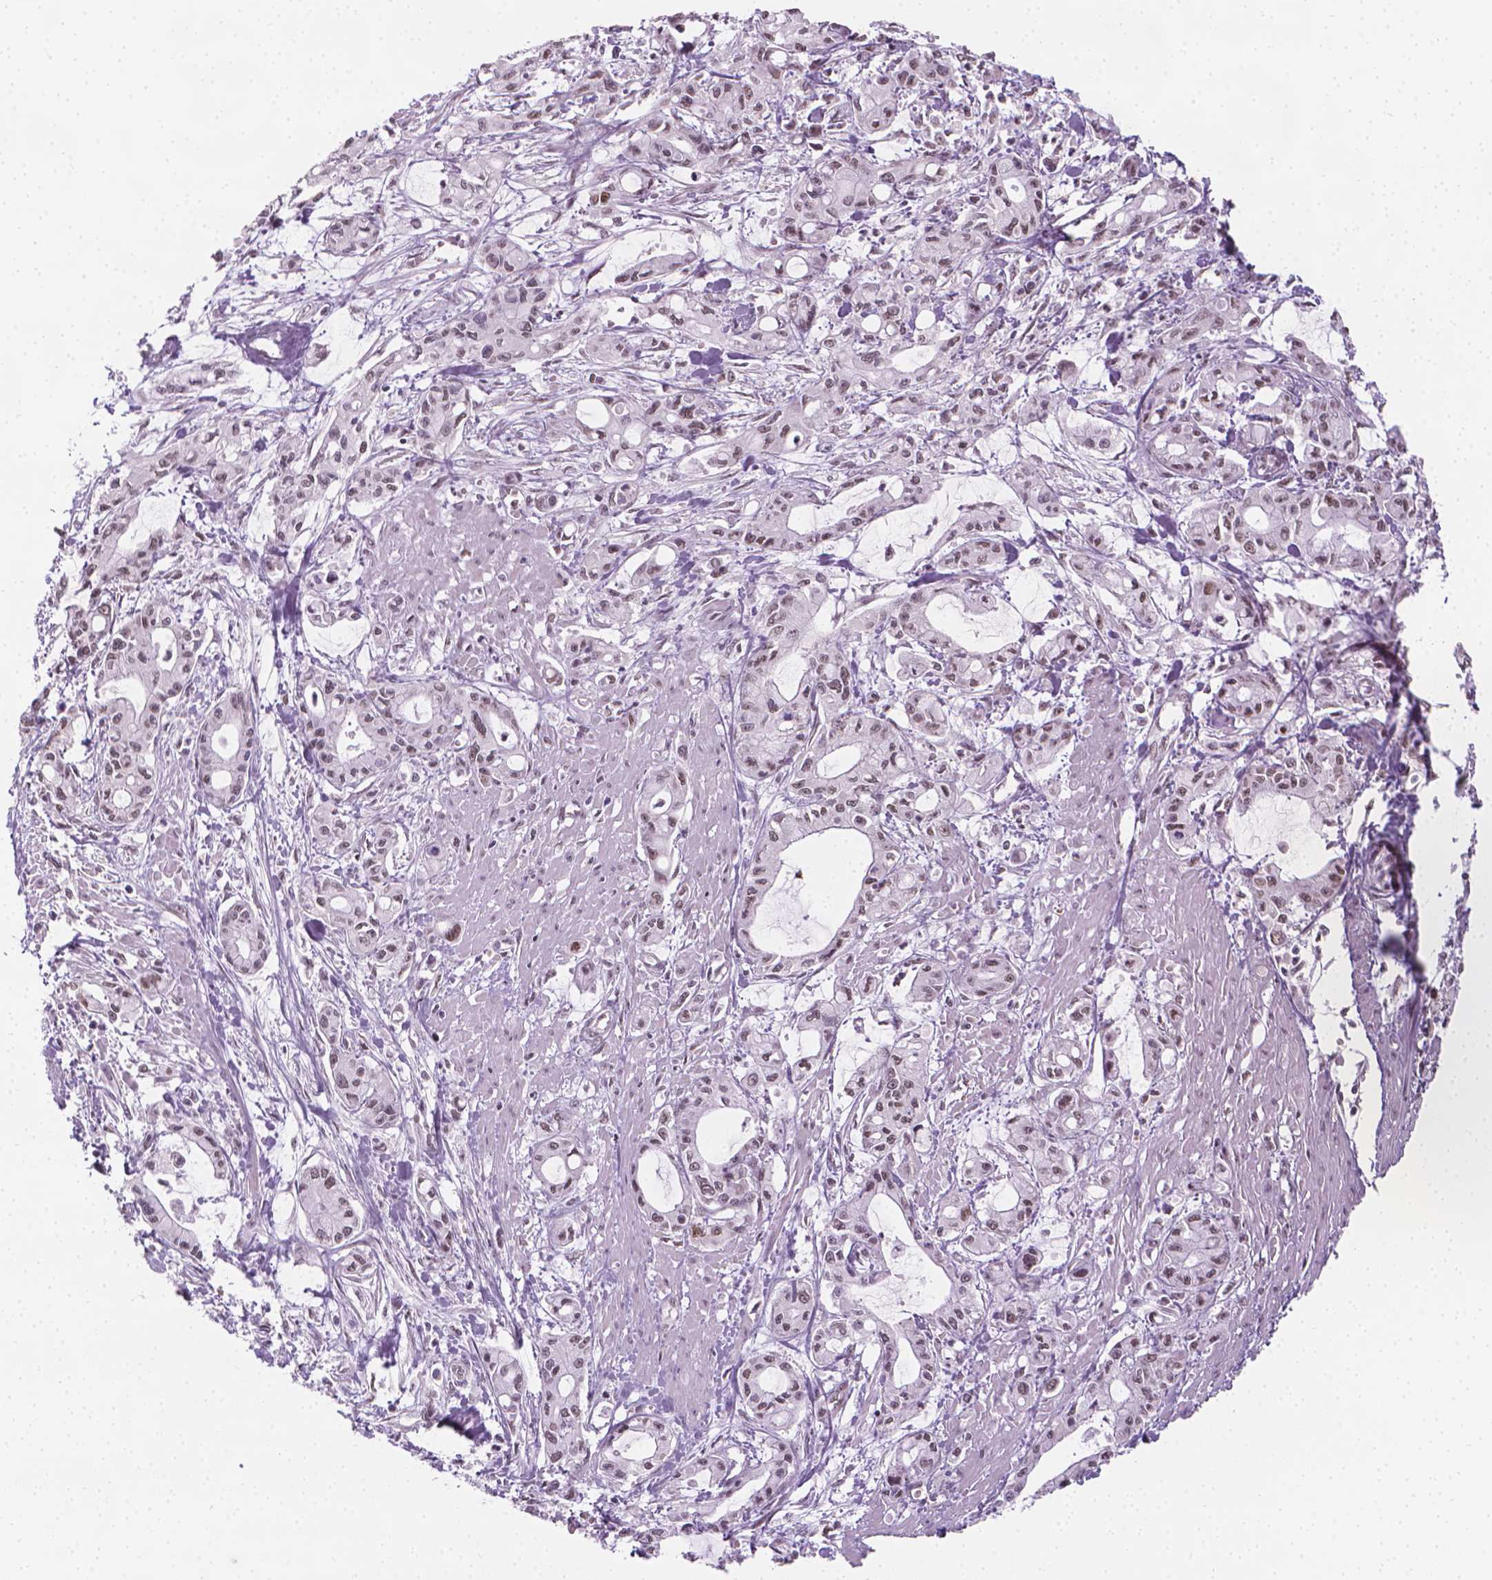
{"staining": {"intensity": "weak", "quantity": "<25%", "location": "nuclear"}, "tissue": "pancreatic cancer", "cell_type": "Tumor cells", "image_type": "cancer", "snomed": [{"axis": "morphology", "description": "Adenocarcinoma, NOS"}, {"axis": "topography", "description": "Pancreas"}], "caption": "Micrograph shows no protein expression in tumor cells of pancreatic cancer (adenocarcinoma) tissue.", "gene": "CDKN1C", "patient": {"sex": "male", "age": 48}}